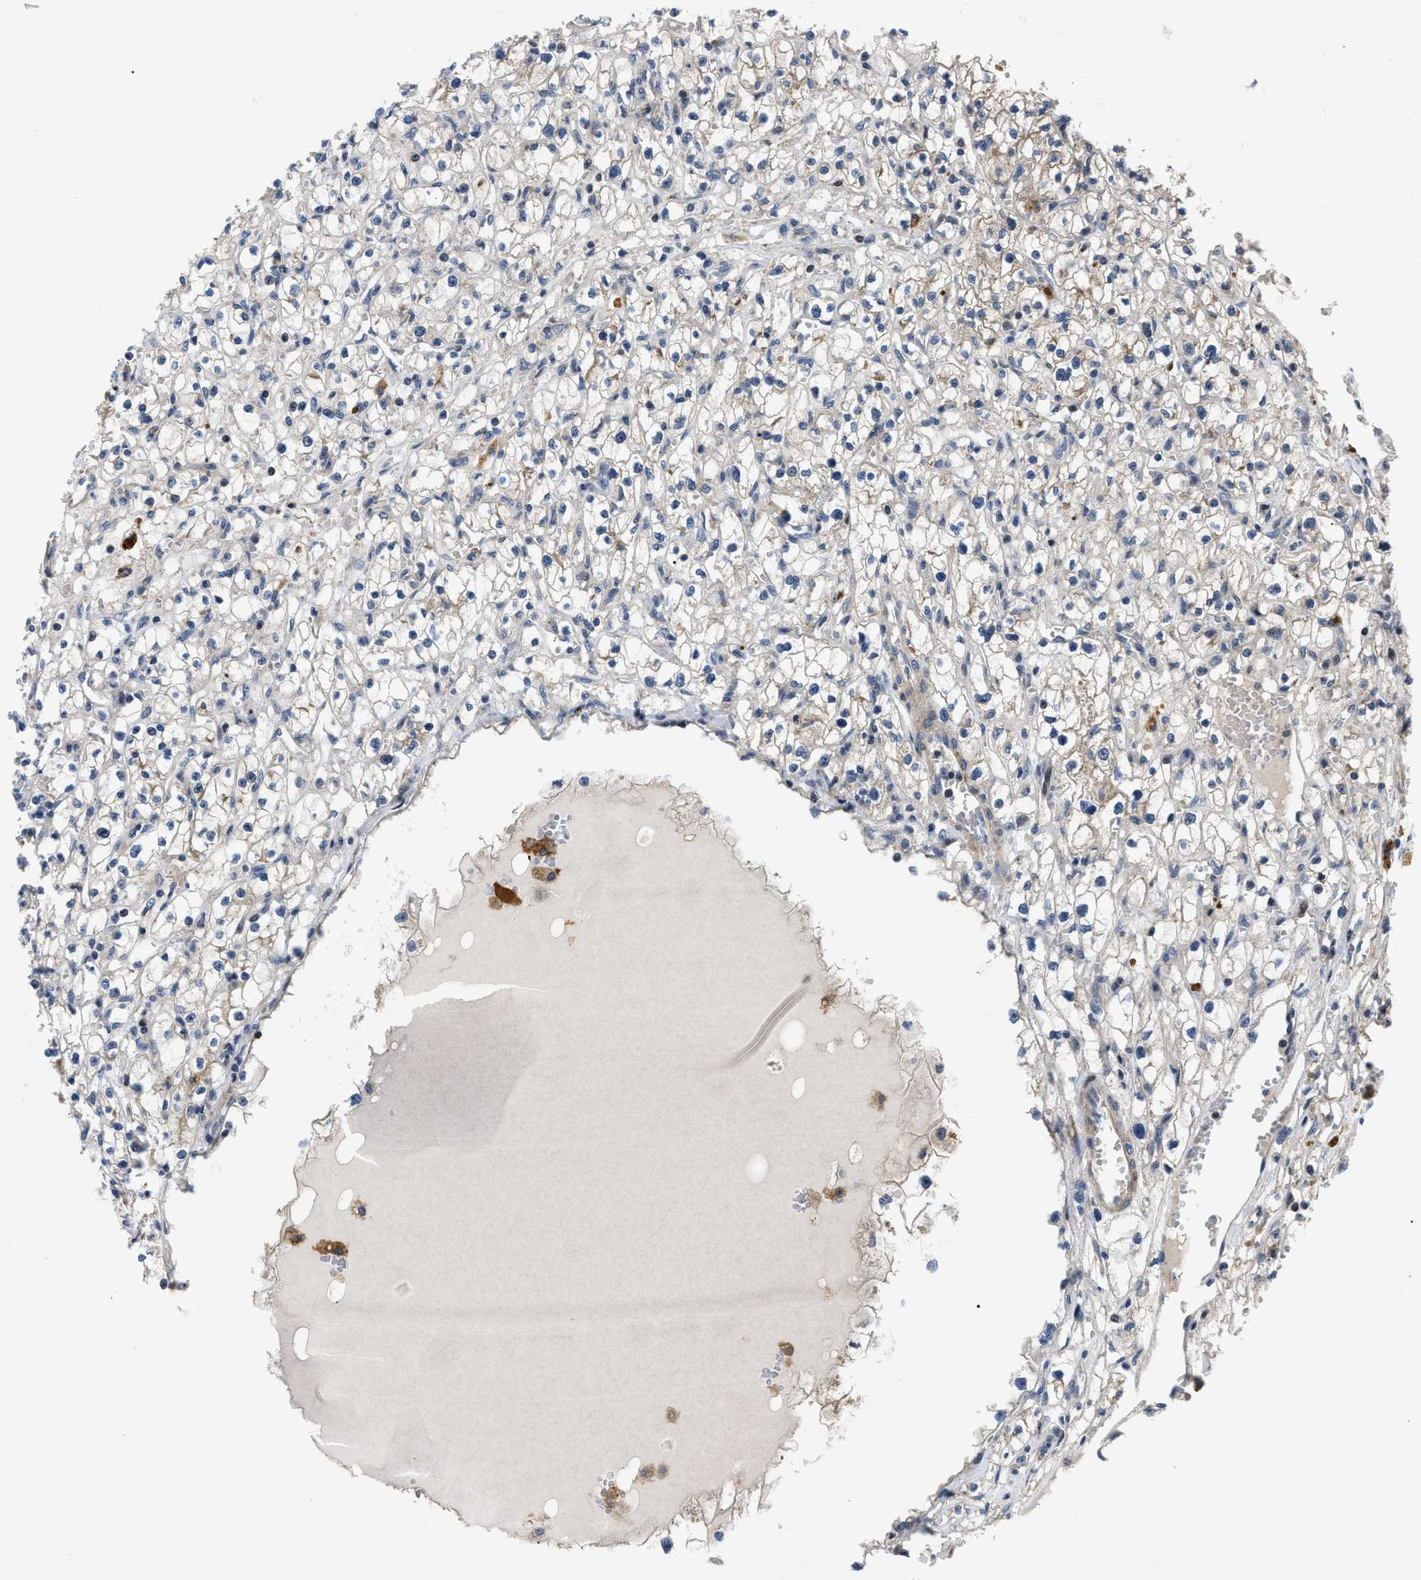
{"staining": {"intensity": "weak", "quantity": ">75%", "location": "cytoplasmic/membranous"}, "tissue": "renal cancer", "cell_type": "Tumor cells", "image_type": "cancer", "snomed": [{"axis": "morphology", "description": "Adenocarcinoma, NOS"}, {"axis": "topography", "description": "Kidney"}], "caption": "A high-resolution photomicrograph shows immunohistochemistry (IHC) staining of renal adenocarcinoma, which exhibits weak cytoplasmic/membranous expression in approximately >75% of tumor cells. (DAB = brown stain, brightfield microscopy at high magnification).", "gene": "PPWD1", "patient": {"sex": "male", "age": 56}}